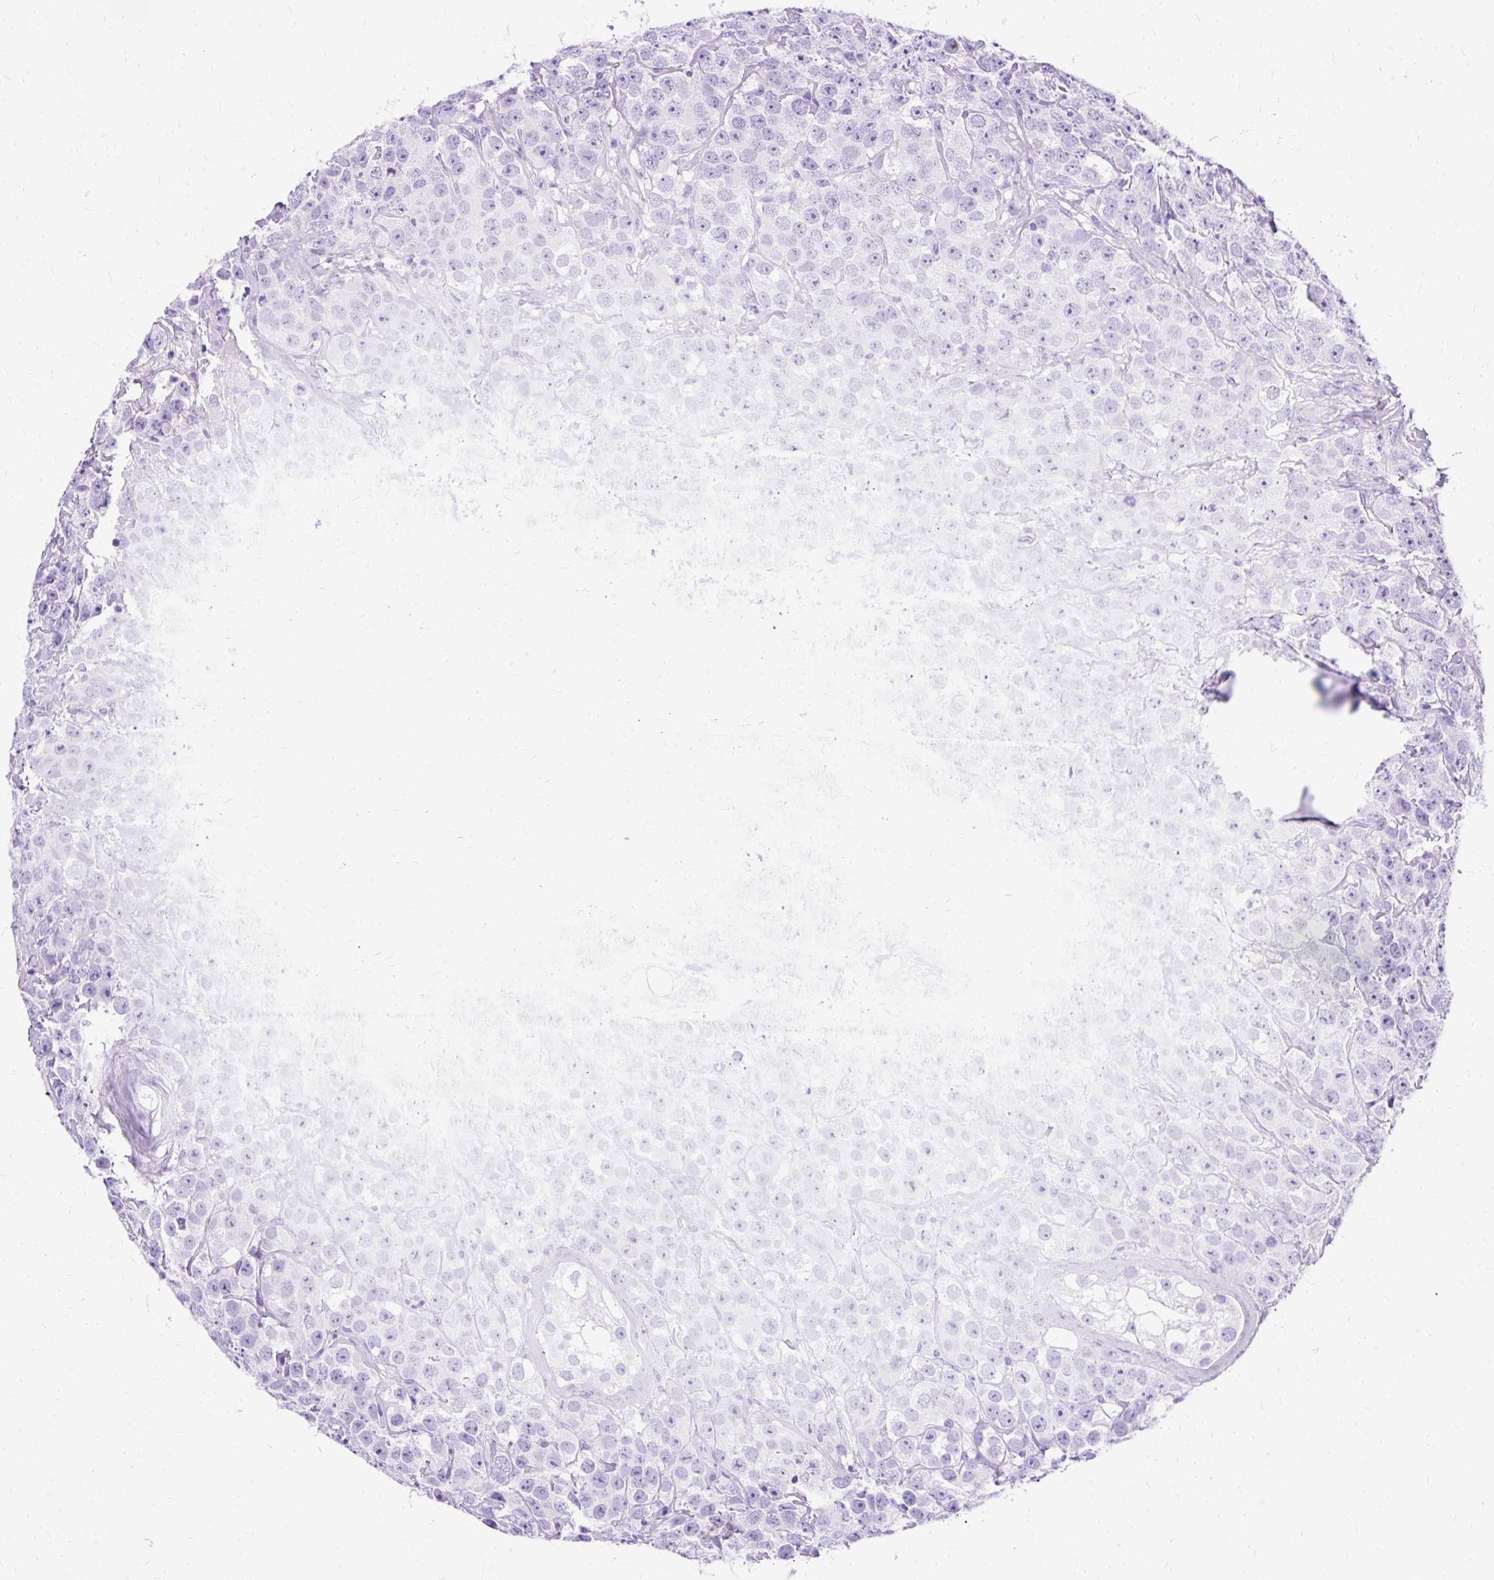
{"staining": {"intensity": "negative", "quantity": "none", "location": "none"}, "tissue": "testis cancer", "cell_type": "Tumor cells", "image_type": "cancer", "snomed": [{"axis": "morphology", "description": "Seminoma, NOS"}, {"axis": "topography", "description": "Testis"}], "caption": "Testis cancer stained for a protein using immunohistochemistry demonstrates no positivity tumor cells.", "gene": "SLC8A2", "patient": {"sex": "male", "age": 28}}